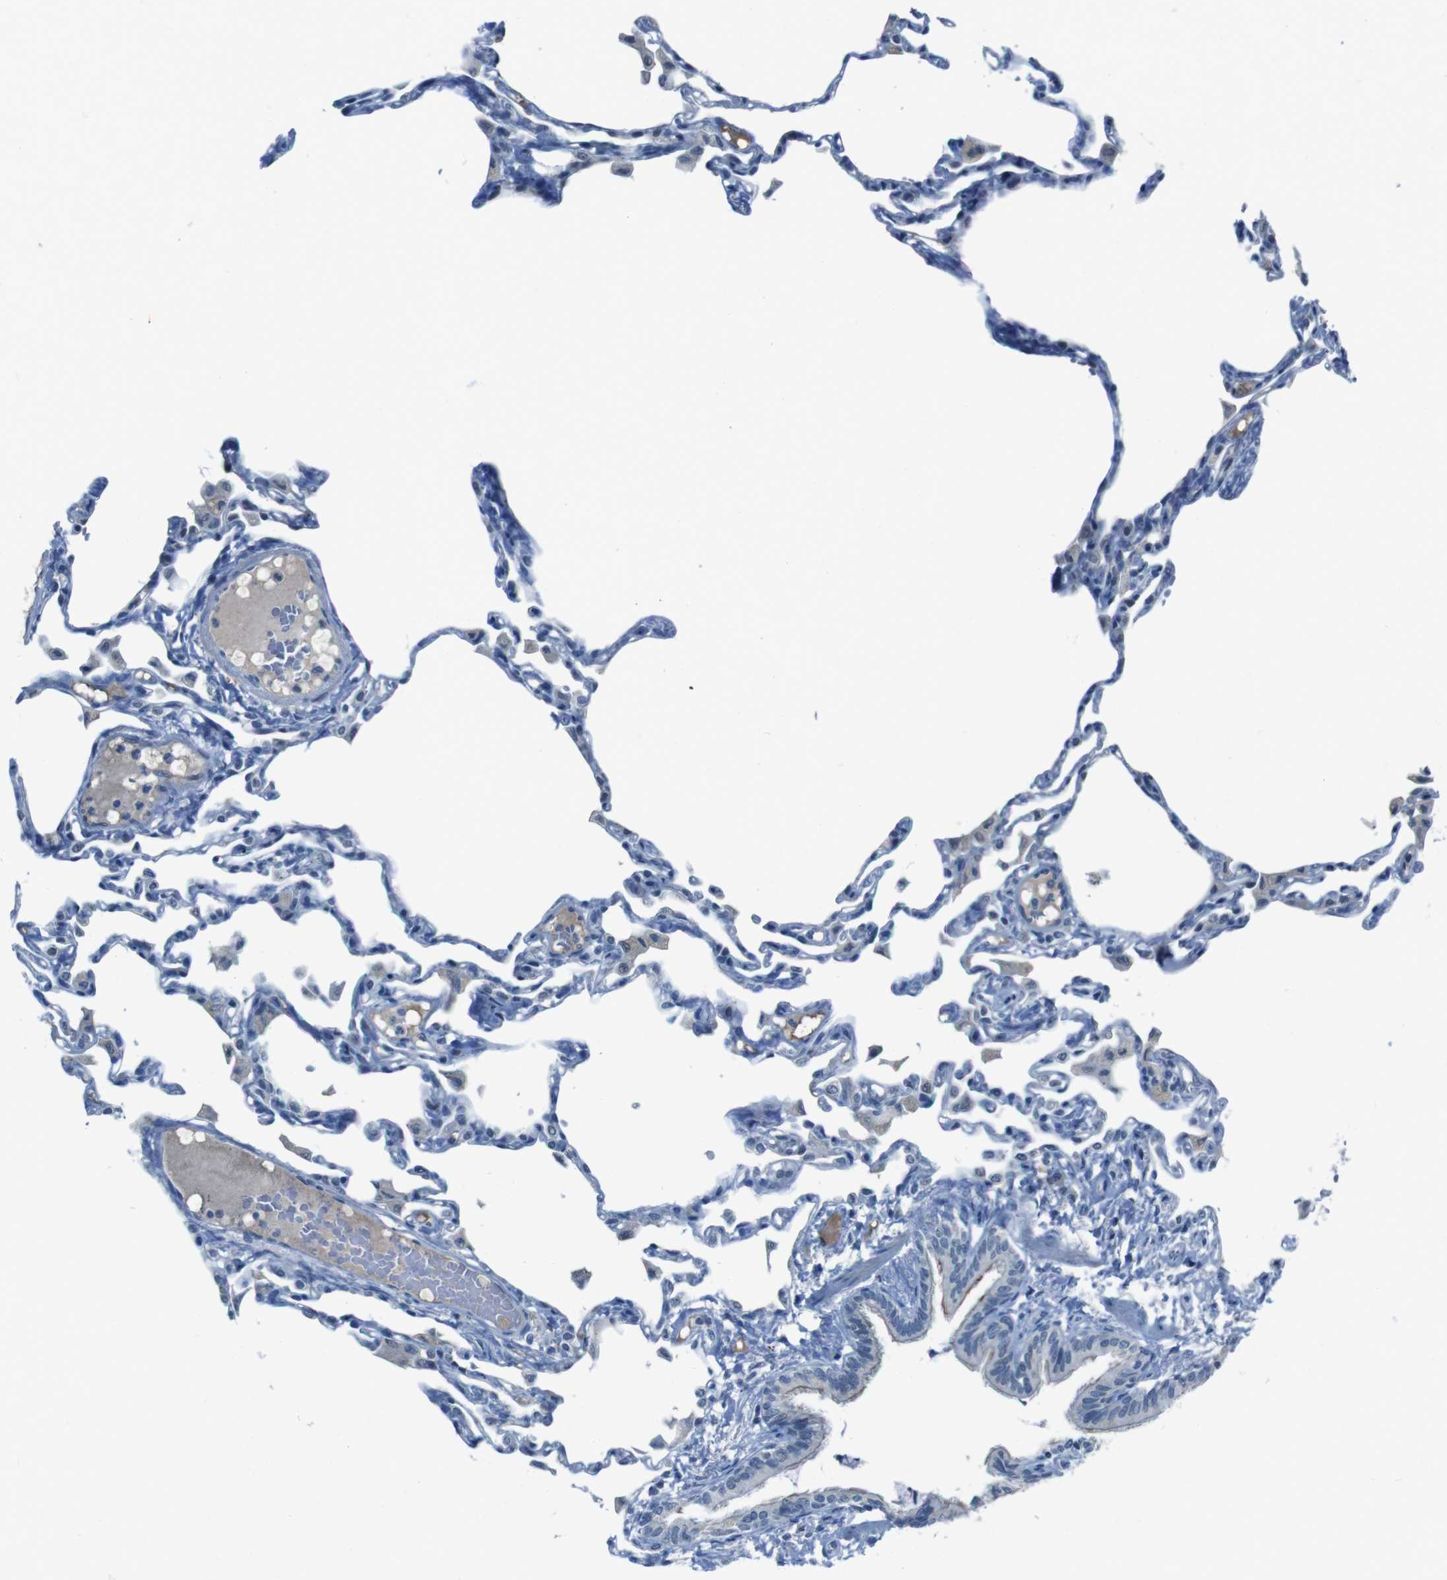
{"staining": {"intensity": "negative", "quantity": "none", "location": "none"}, "tissue": "lung", "cell_type": "Alveolar cells", "image_type": "normal", "snomed": [{"axis": "morphology", "description": "Normal tissue, NOS"}, {"axis": "topography", "description": "Lung"}], "caption": "This is an immunohistochemistry (IHC) photomicrograph of unremarkable human lung. There is no positivity in alveolar cells.", "gene": "CDHR2", "patient": {"sex": "female", "age": 49}}